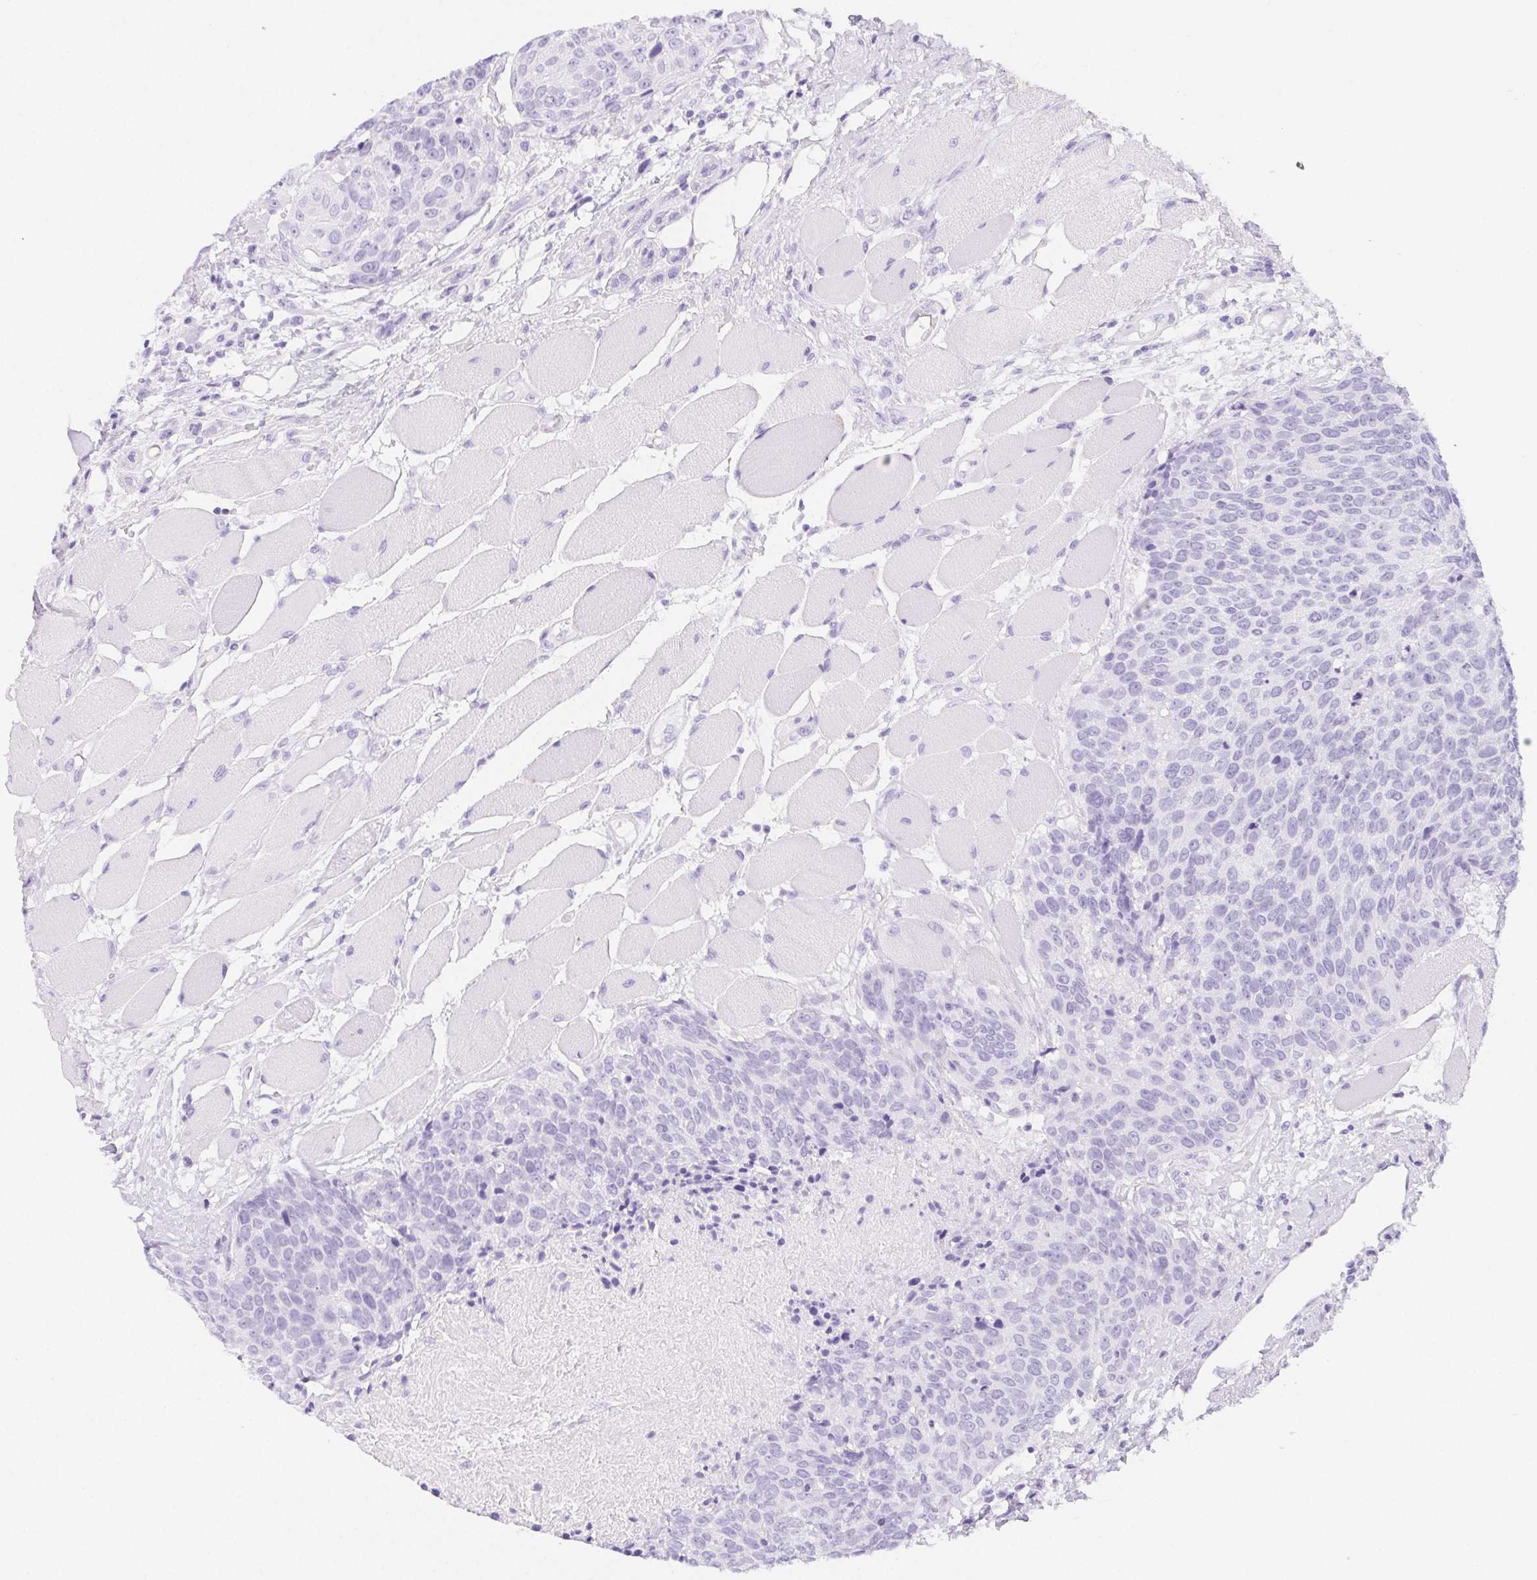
{"staining": {"intensity": "negative", "quantity": "none", "location": "none"}, "tissue": "head and neck cancer", "cell_type": "Tumor cells", "image_type": "cancer", "snomed": [{"axis": "morphology", "description": "Squamous cell carcinoma, NOS"}, {"axis": "topography", "description": "Oral tissue"}, {"axis": "topography", "description": "Head-Neck"}], "caption": "This is an immunohistochemistry micrograph of human squamous cell carcinoma (head and neck). There is no staining in tumor cells.", "gene": "ZBBX", "patient": {"sex": "male", "age": 64}}